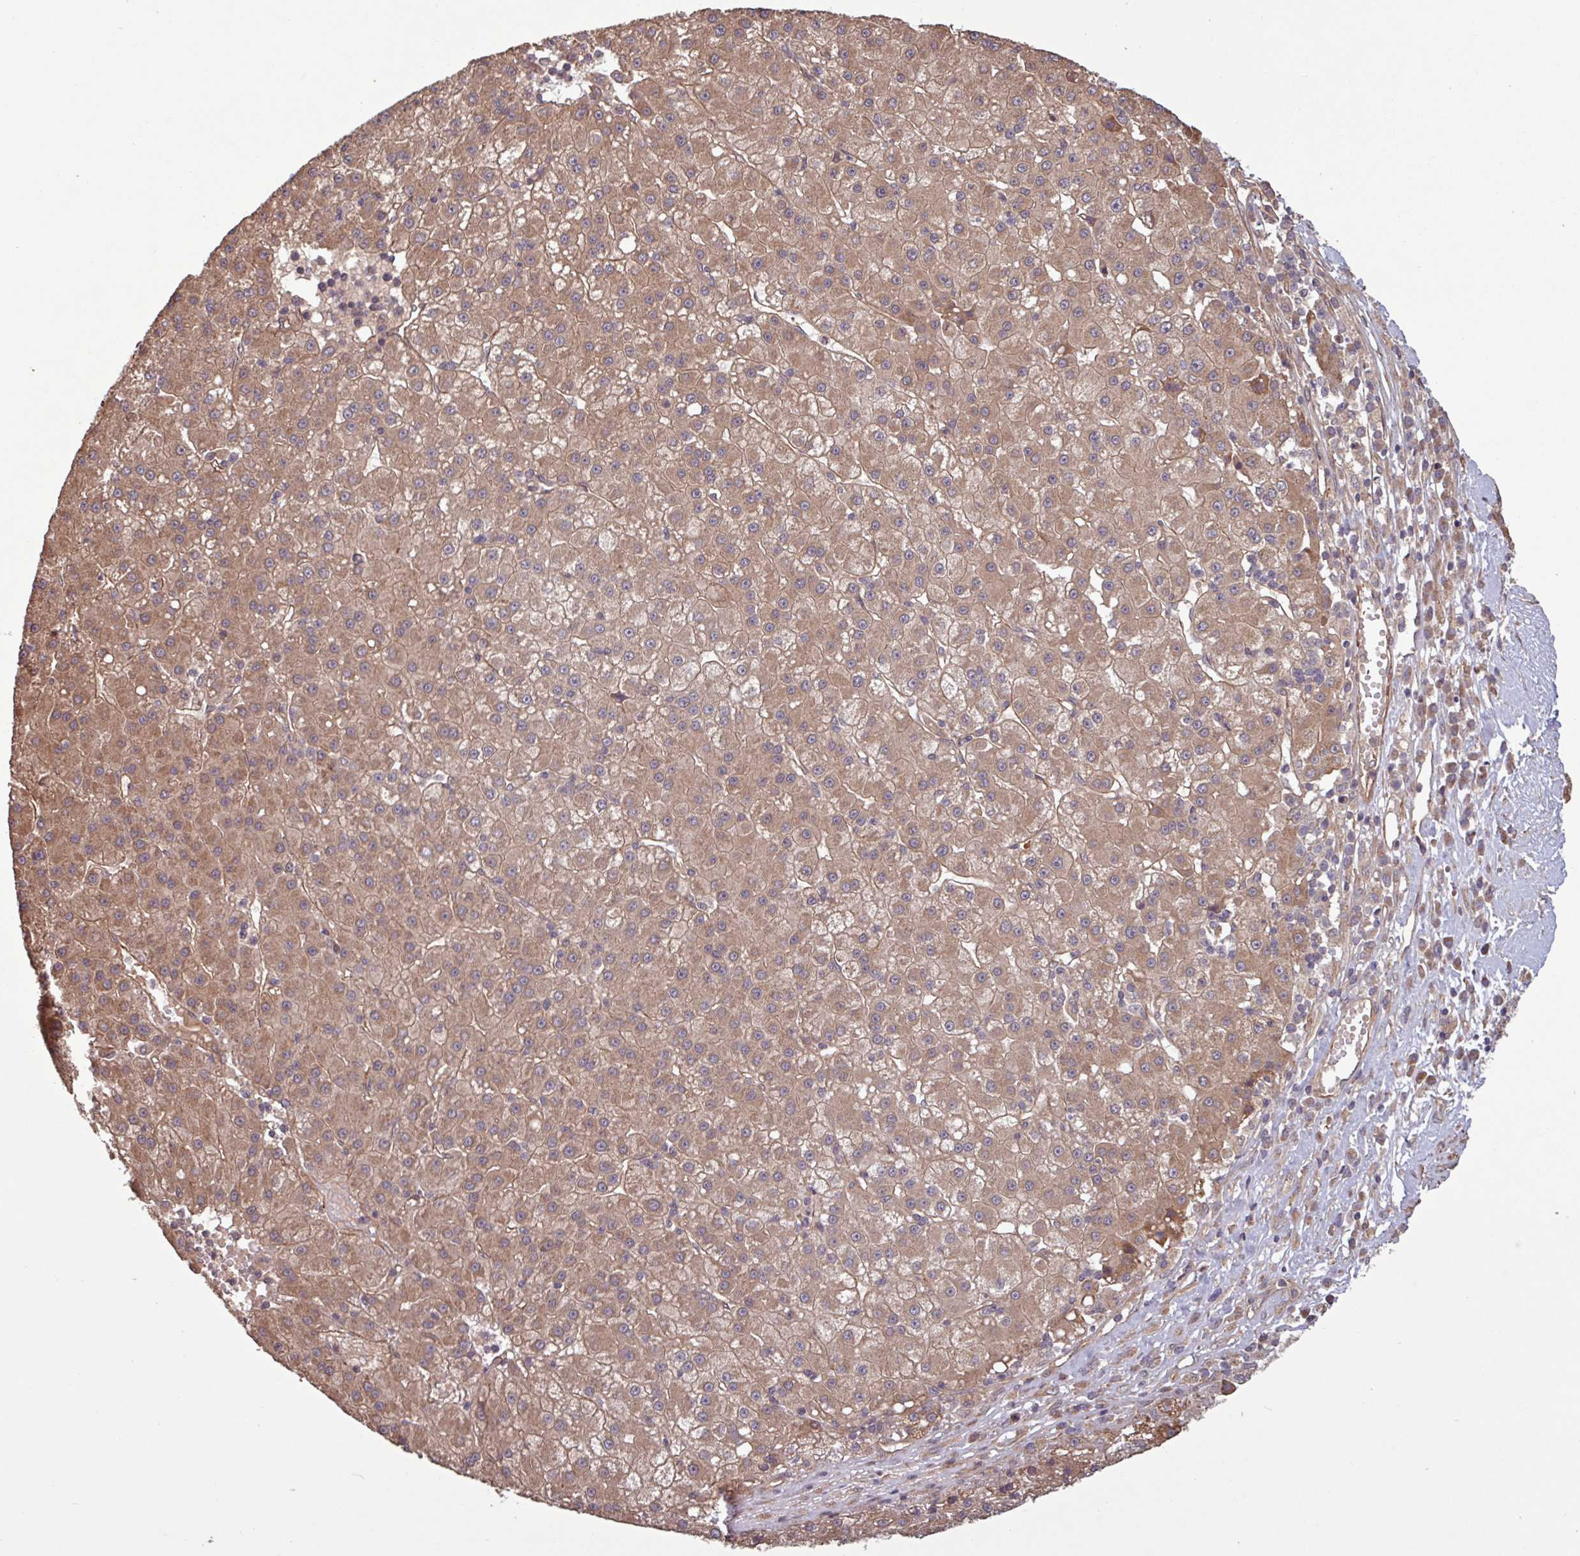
{"staining": {"intensity": "moderate", "quantity": ">75%", "location": "cytoplasmic/membranous"}, "tissue": "liver cancer", "cell_type": "Tumor cells", "image_type": "cancer", "snomed": [{"axis": "morphology", "description": "Carcinoma, Hepatocellular, NOS"}, {"axis": "topography", "description": "Liver"}], "caption": "Brown immunohistochemical staining in human liver cancer (hepatocellular carcinoma) exhibits moderate cytoplasmic/membranous expression in about >75% of tumor cells.", "gene": "TRABD2A", "patient": {"sex": "male", "age": 76}}